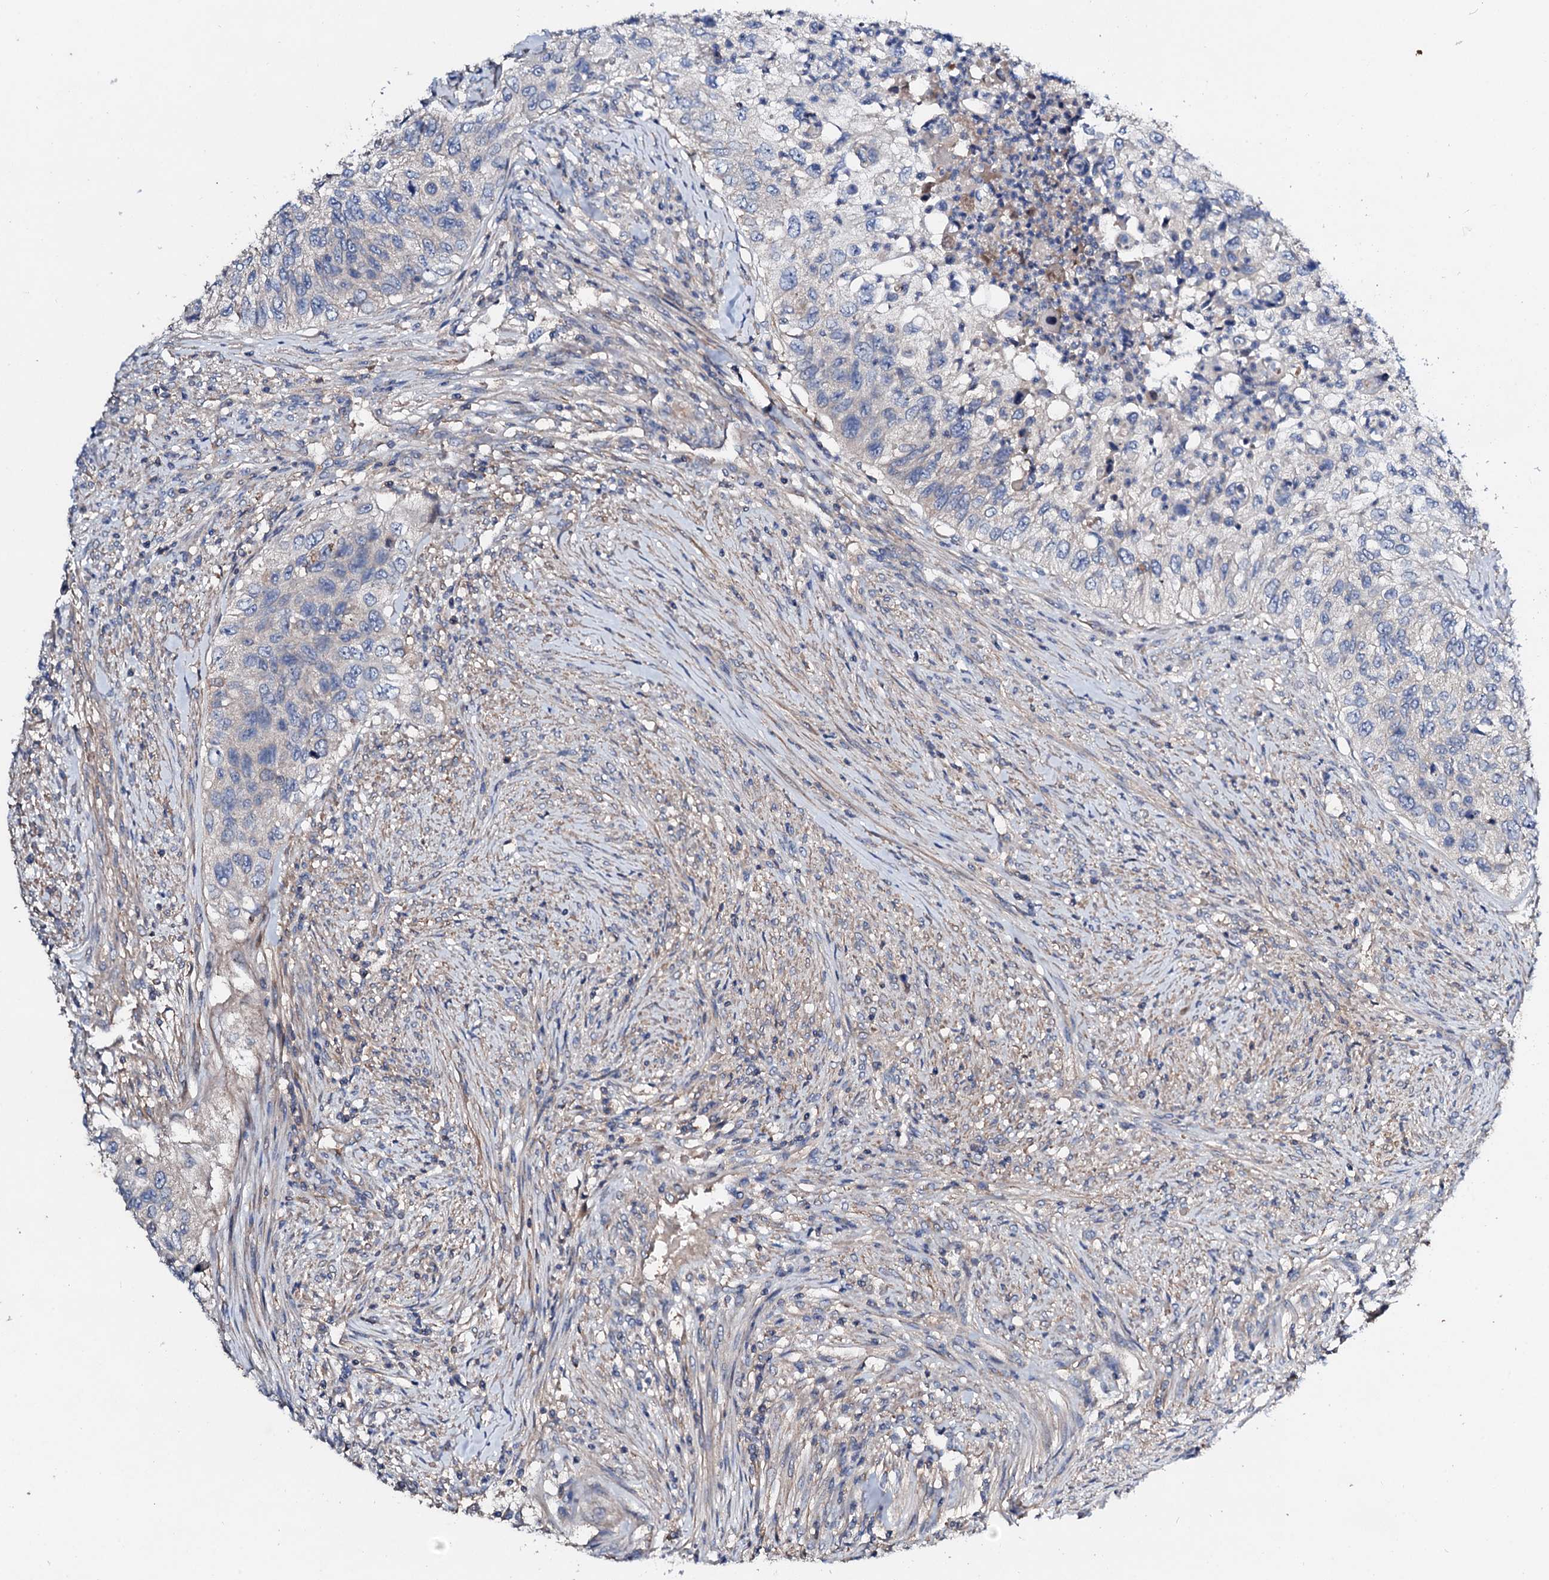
{"staining": {"intensity": "negative", "quantity": "none", "location": "none"}, "tissue": "urothelial cancer", "cell_type": "Tumor cells", "image_type": "cancer", "snomed": [{"axis": "morphology", "description": "Urothelial carcinoma, High grade"}, {"axis": "topography", "description": "Urinary bladder"}], "caption": "An image of human high-grade urothelial carcinoma is negative for staining in tumor cells.", "gene": "FIBIN", "patient": {"sex": "female", "age": 60}}